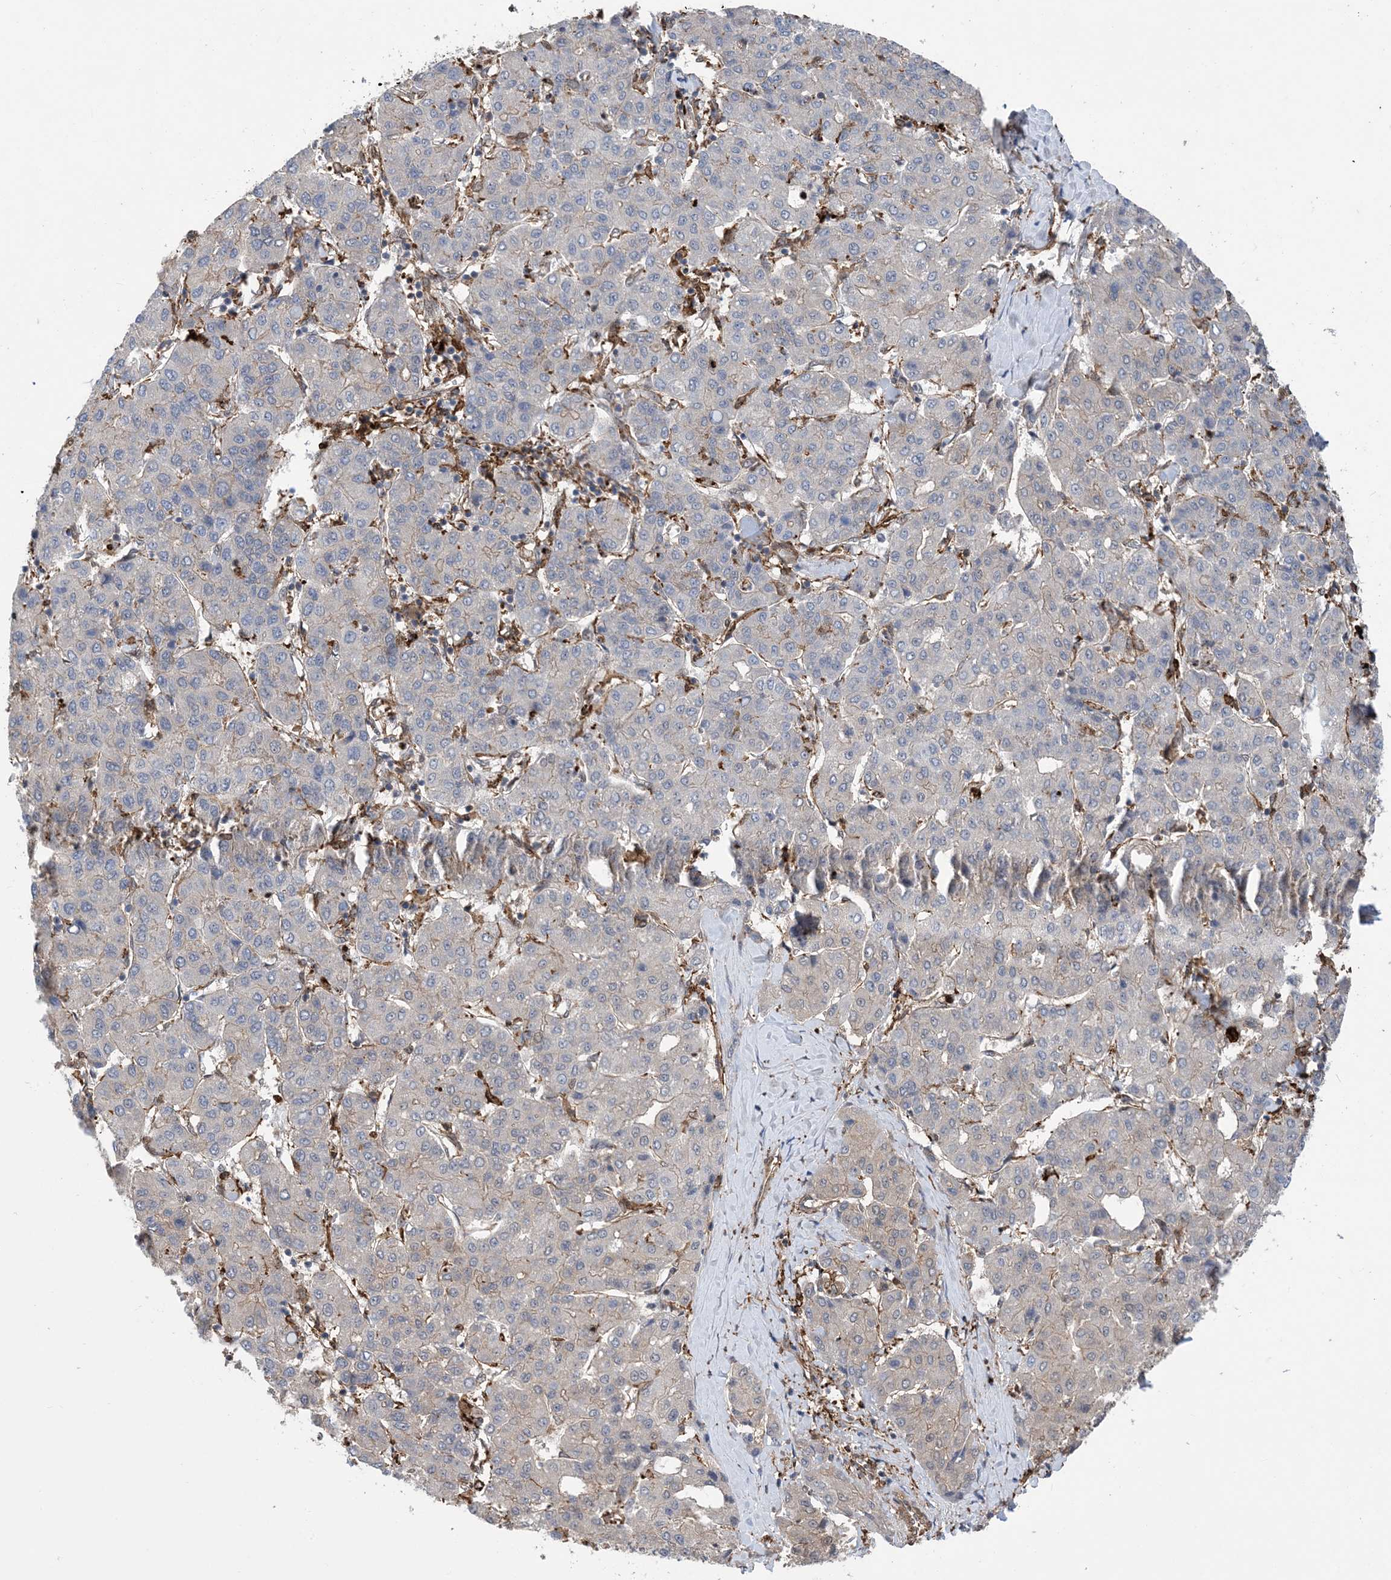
{"staining": {"intensity": "negative", "quantity": "none", "location": "none"}, "tissue": "liver cancer", "cell_type": "Tumor cells", "image_type": "cancer", "snomed": [{"axis": "morphology", "description": "Carcinoma, Hepatocellular, NOS"}, {"axis": "topography", "description": "Liver"}], "caption": "An image of liver cancer stained for a protein exhibits no brown staining in tumor cells. (DAB IHC with hematoxylin counter stain).", "gene": "HS1BP3", "patient": {"sex": "male", "age": 65}}